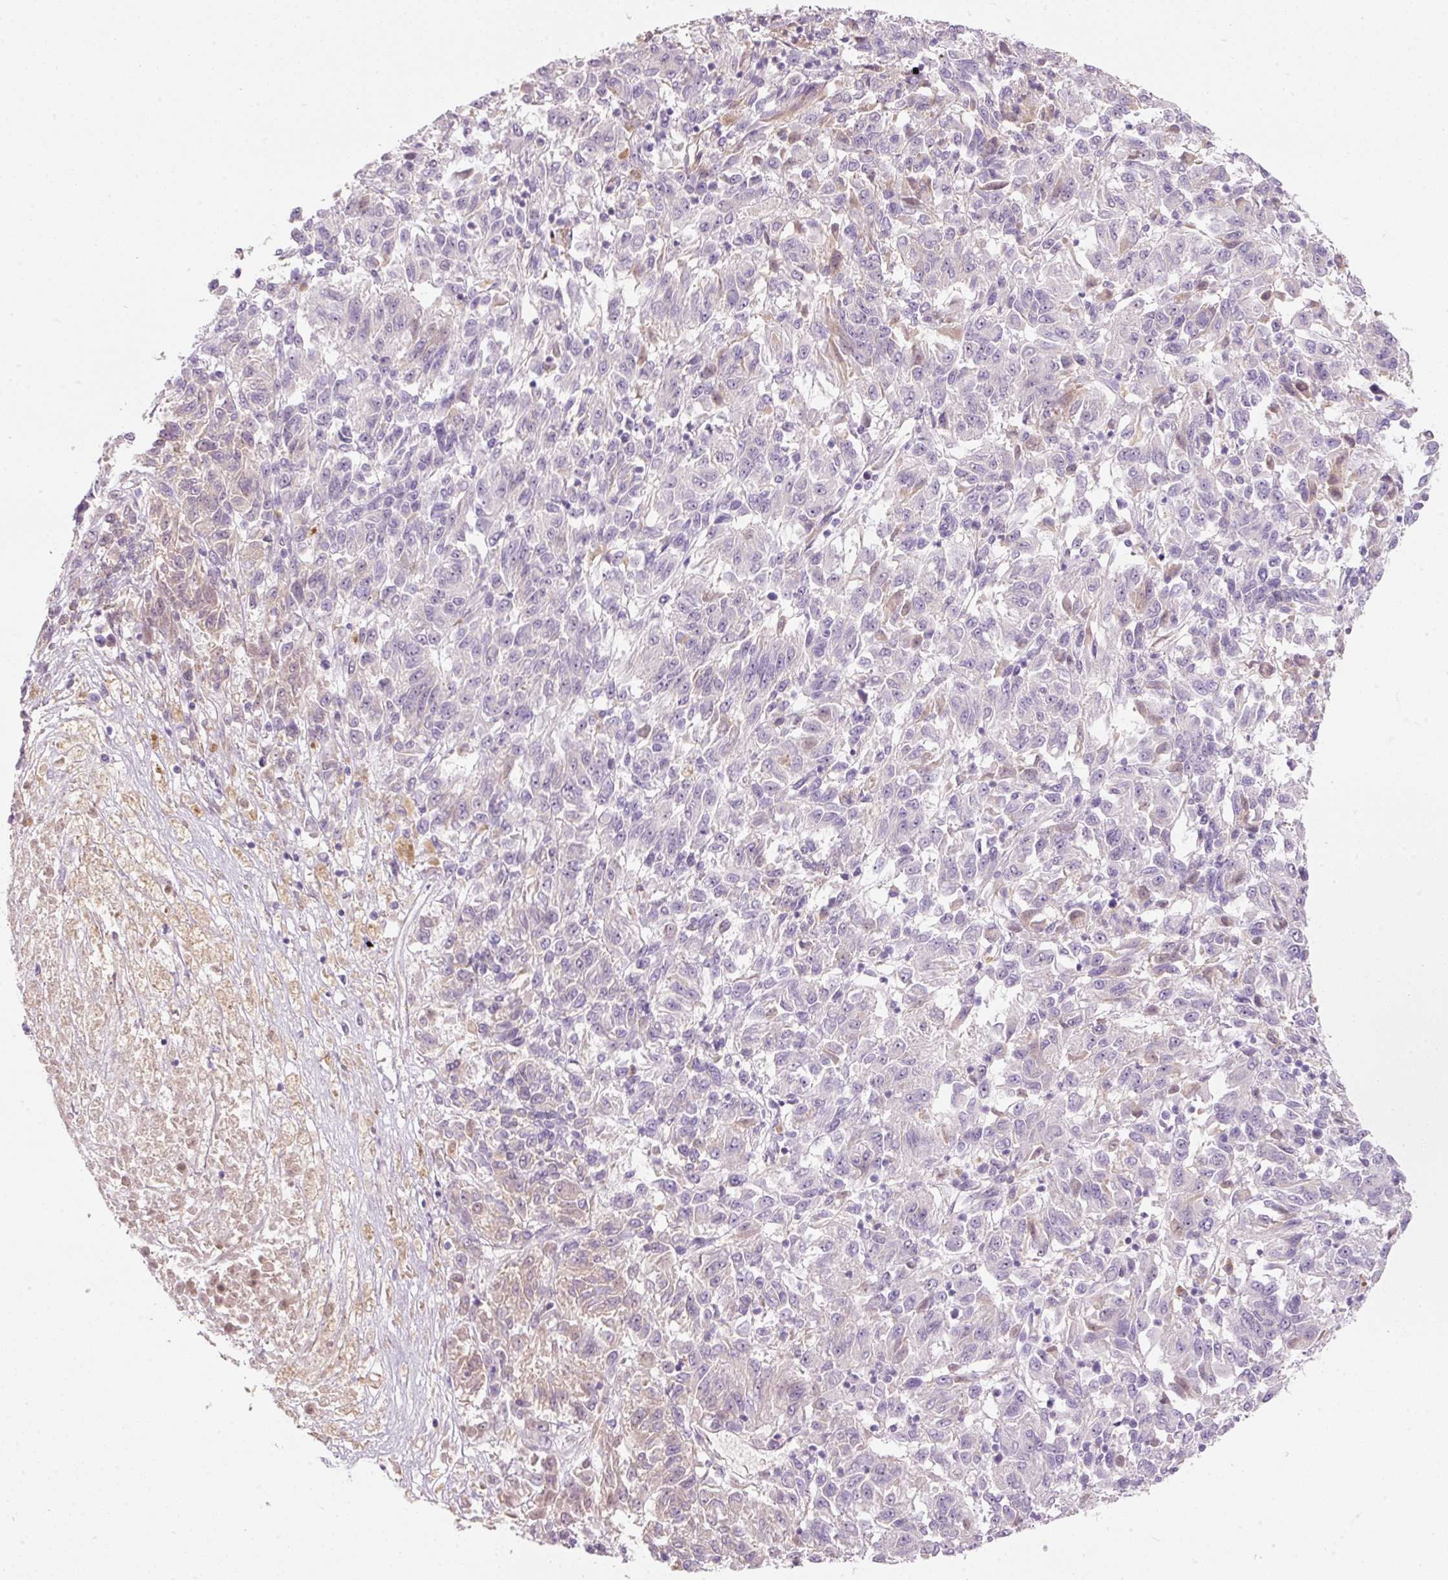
{"staining": {"intensity": "weak", "quantity": "<25%", "location": "cytoplasmic/membranous"}, "tissue": "melanoma", "cell_type": "Tumor cells", "image_type": "cancer", "snomed": [{"axis": "morphology", "description": "Malignant melanoma, Metastatic site"}, {"axis": "topography", "description": "Lung"}], "caption": "Image shows no protein positivity in tumor cells of malignant melanoma (metastatic site) tissue.", "gene": "TMEM37", "patient": {"sex": "male", "age": 64}}